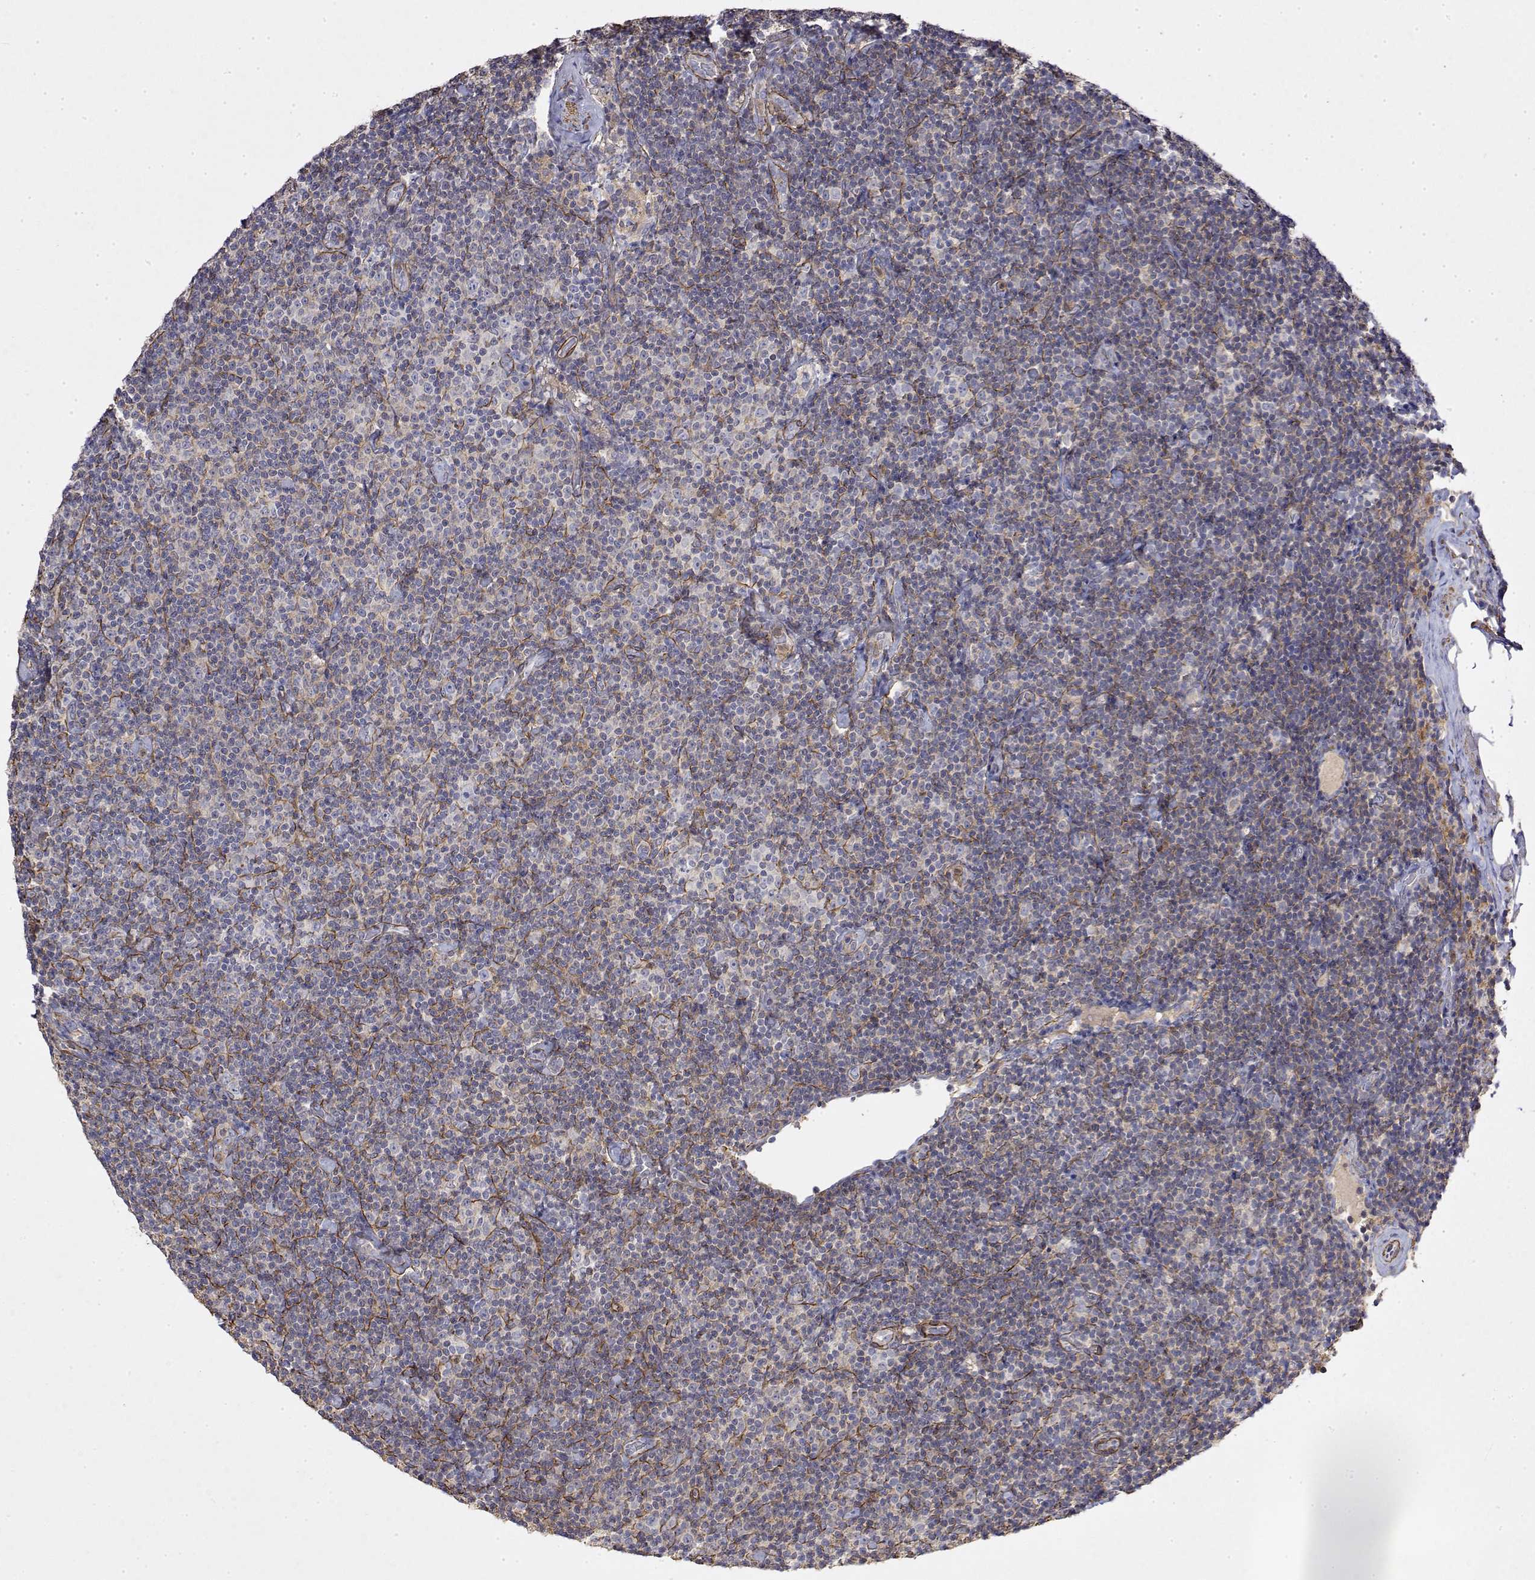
{"staining": {"intensity": "negative", "quantity": "none", "location": "none"}, "tissue": "lymphoma", "cell_type": "Tumor cells", "image_type": "cancer", "snomed": [{"axis": "morphology", "description": "Malignant lymphoma, non-Hodgkin's type, Low grade"}, {"axis": "topography", "description": "Lymph node"}], "caption": "An immunohistochemistry (IHC) micrograph of lymphoma is shown. There is no staining in tumor cells of lymphoma.", "gene": "SOWAHD", "patient": {"sex": "male", "age": 81}}